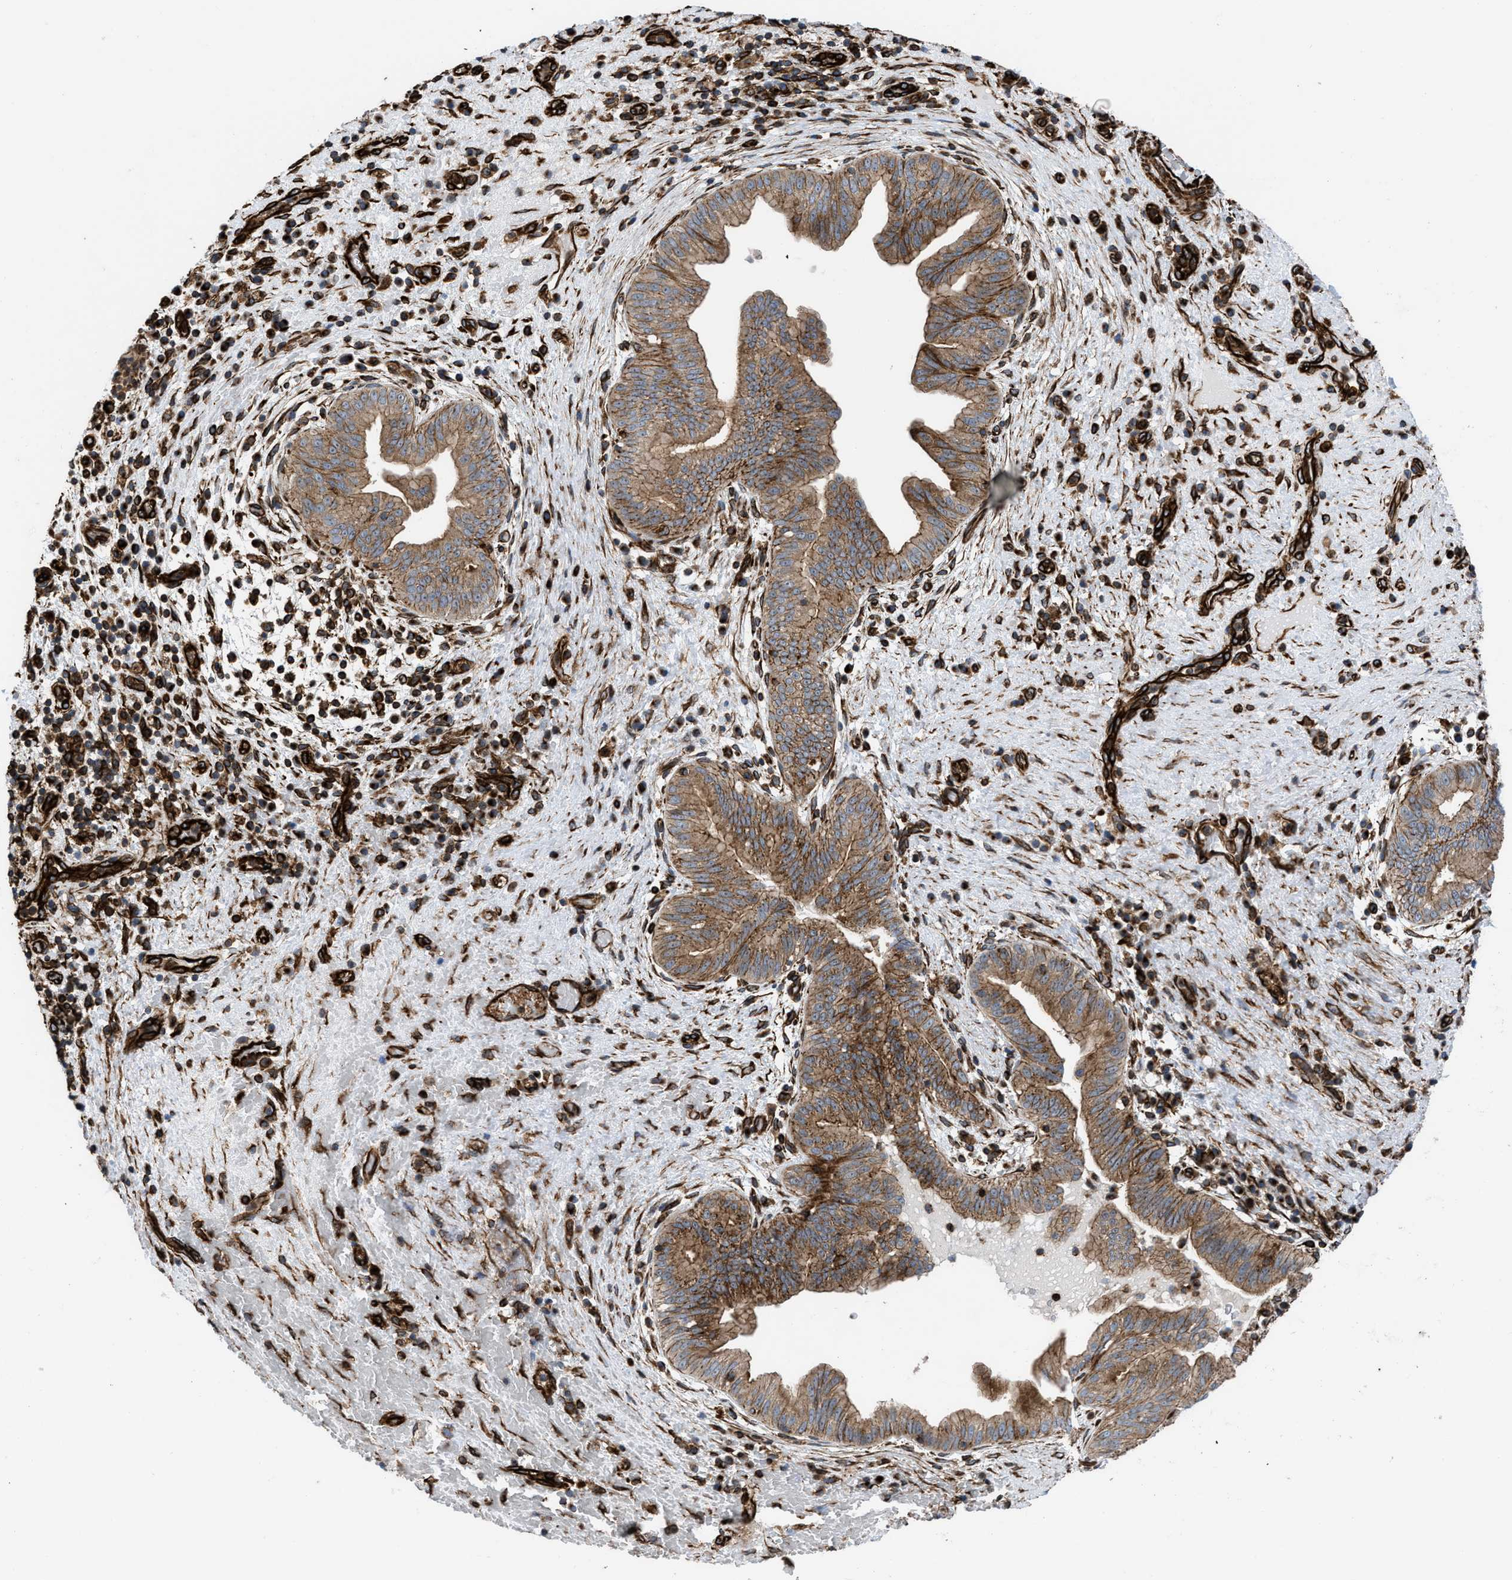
{"staining": {"intensity": "moderate", "quantity": ">75%", "location": "cytoplasmic/membranous"}, "tissue": "liver cancer", "cell_type": "Tumor cells", "image_type": "cancer", "snomed": [{"axis": "morphology", "description": "Cholangiocarcinoma"}, {"axis": "topography", "description": "Liver"}], "caption": "Protein expression analysis of liver cancer displays moderate cytoplasmic/membranous expression in about >75% of tumor cells. (DAB IHC with brightfield microscopy, high magnification).", "gene": "PTPRE", "patient": {"sex": "female", "age": 38}}